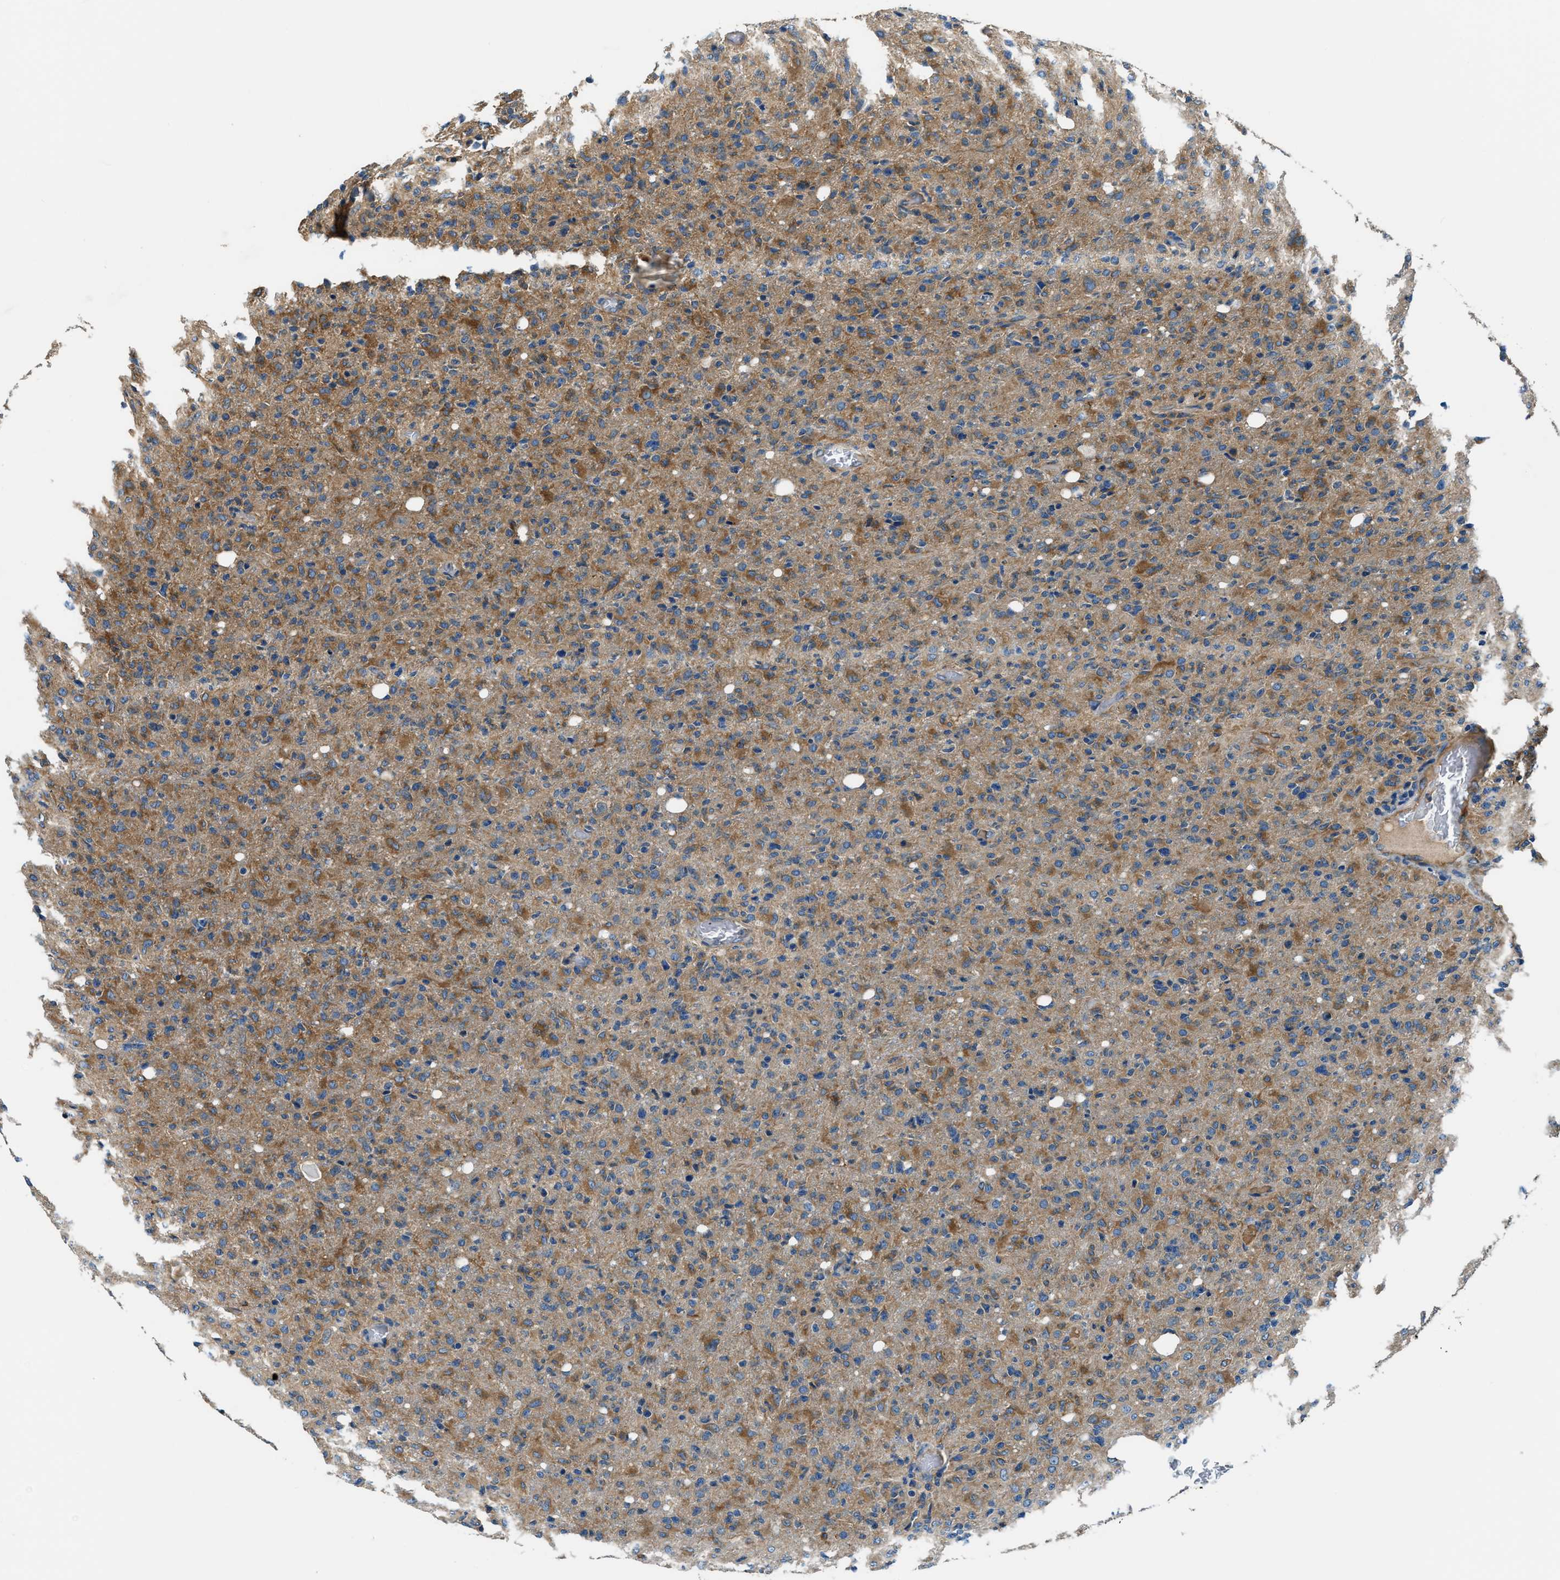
{"staining": {"intensity": "moderate", "quantity": ">75%", "location": "cytoplasmic/membranous"}, "tissue": "glioma", "cell_type": "Tumor cells", "image_type": "cancer", "snomed": [{"axis": "morphology", "description": "Glioma, malignant, High grade"}, {"axis": "topography", "description": "Brain"}], "caption": "Immunohistochemistry (DAB (3,3'-diaminobenzidine)) staining of glioma demonstrates moderate cytoplasmic/membranous protein expression in approximately >75% of tumor cells.", "gene": "EEA1", "patient": {"sex": "female", "age": 57}}